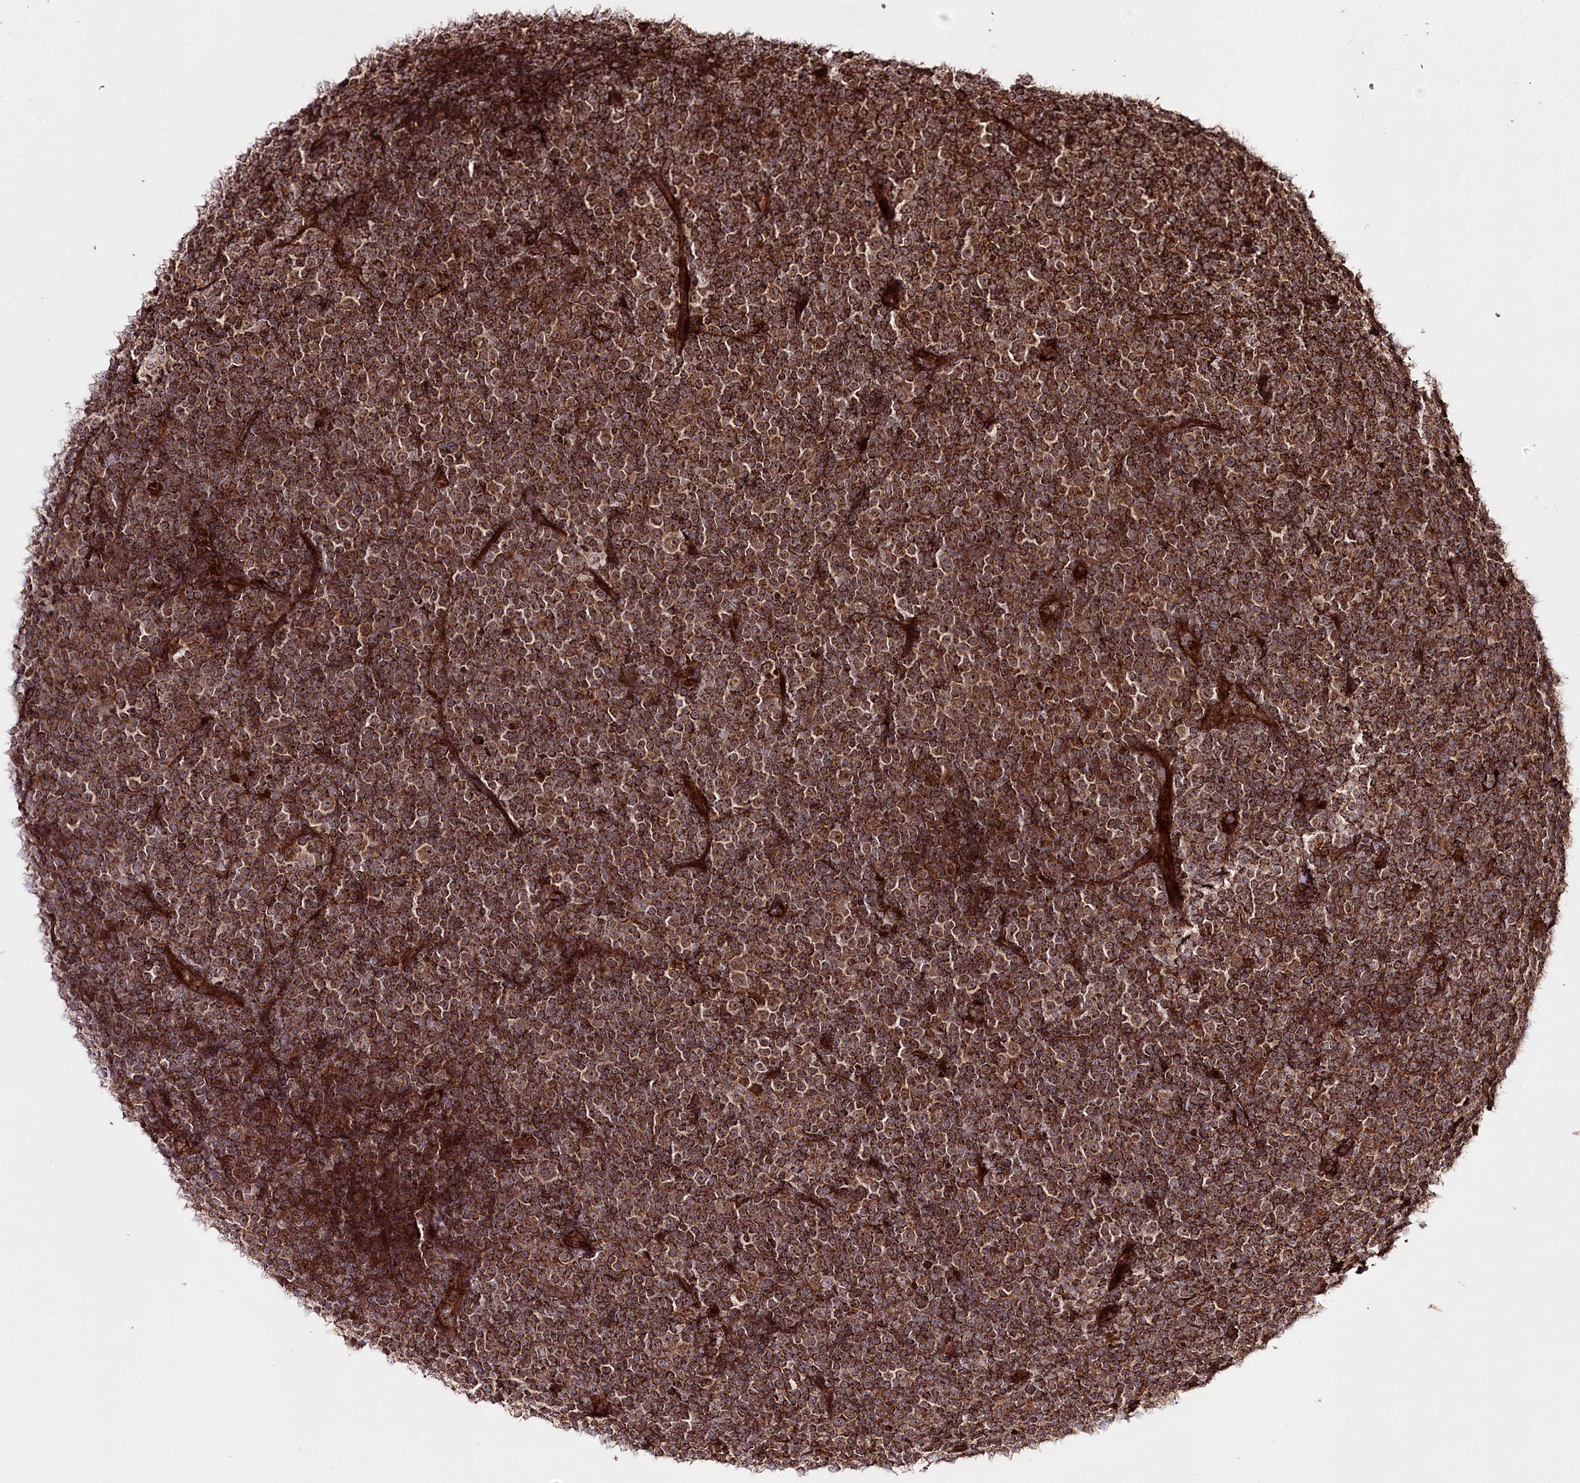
{"staining": {"intensity": "strong", "quantity": ">75%", "location": "cytoplasmic/membranous"}, "tissue": "lymphoma", "cell_type": "Tumor cells", "image_type": "cancer", "snomed": [{"axis": "morphology", "description": "Malignant lymphoma, non-Hodgkin's type, Low grade"}, {"axis": "topography", "description": "Lymph node"}], "caption": "Protein analysis of malignant lymphoma, non-Hodgkin's type (low-grade) tissue demonstrates strong cytoplasmic/membranous positivity in about >75% of tumor cells.", "gene": "REXO2", "patient": {"sex": "female", "age": 67}}